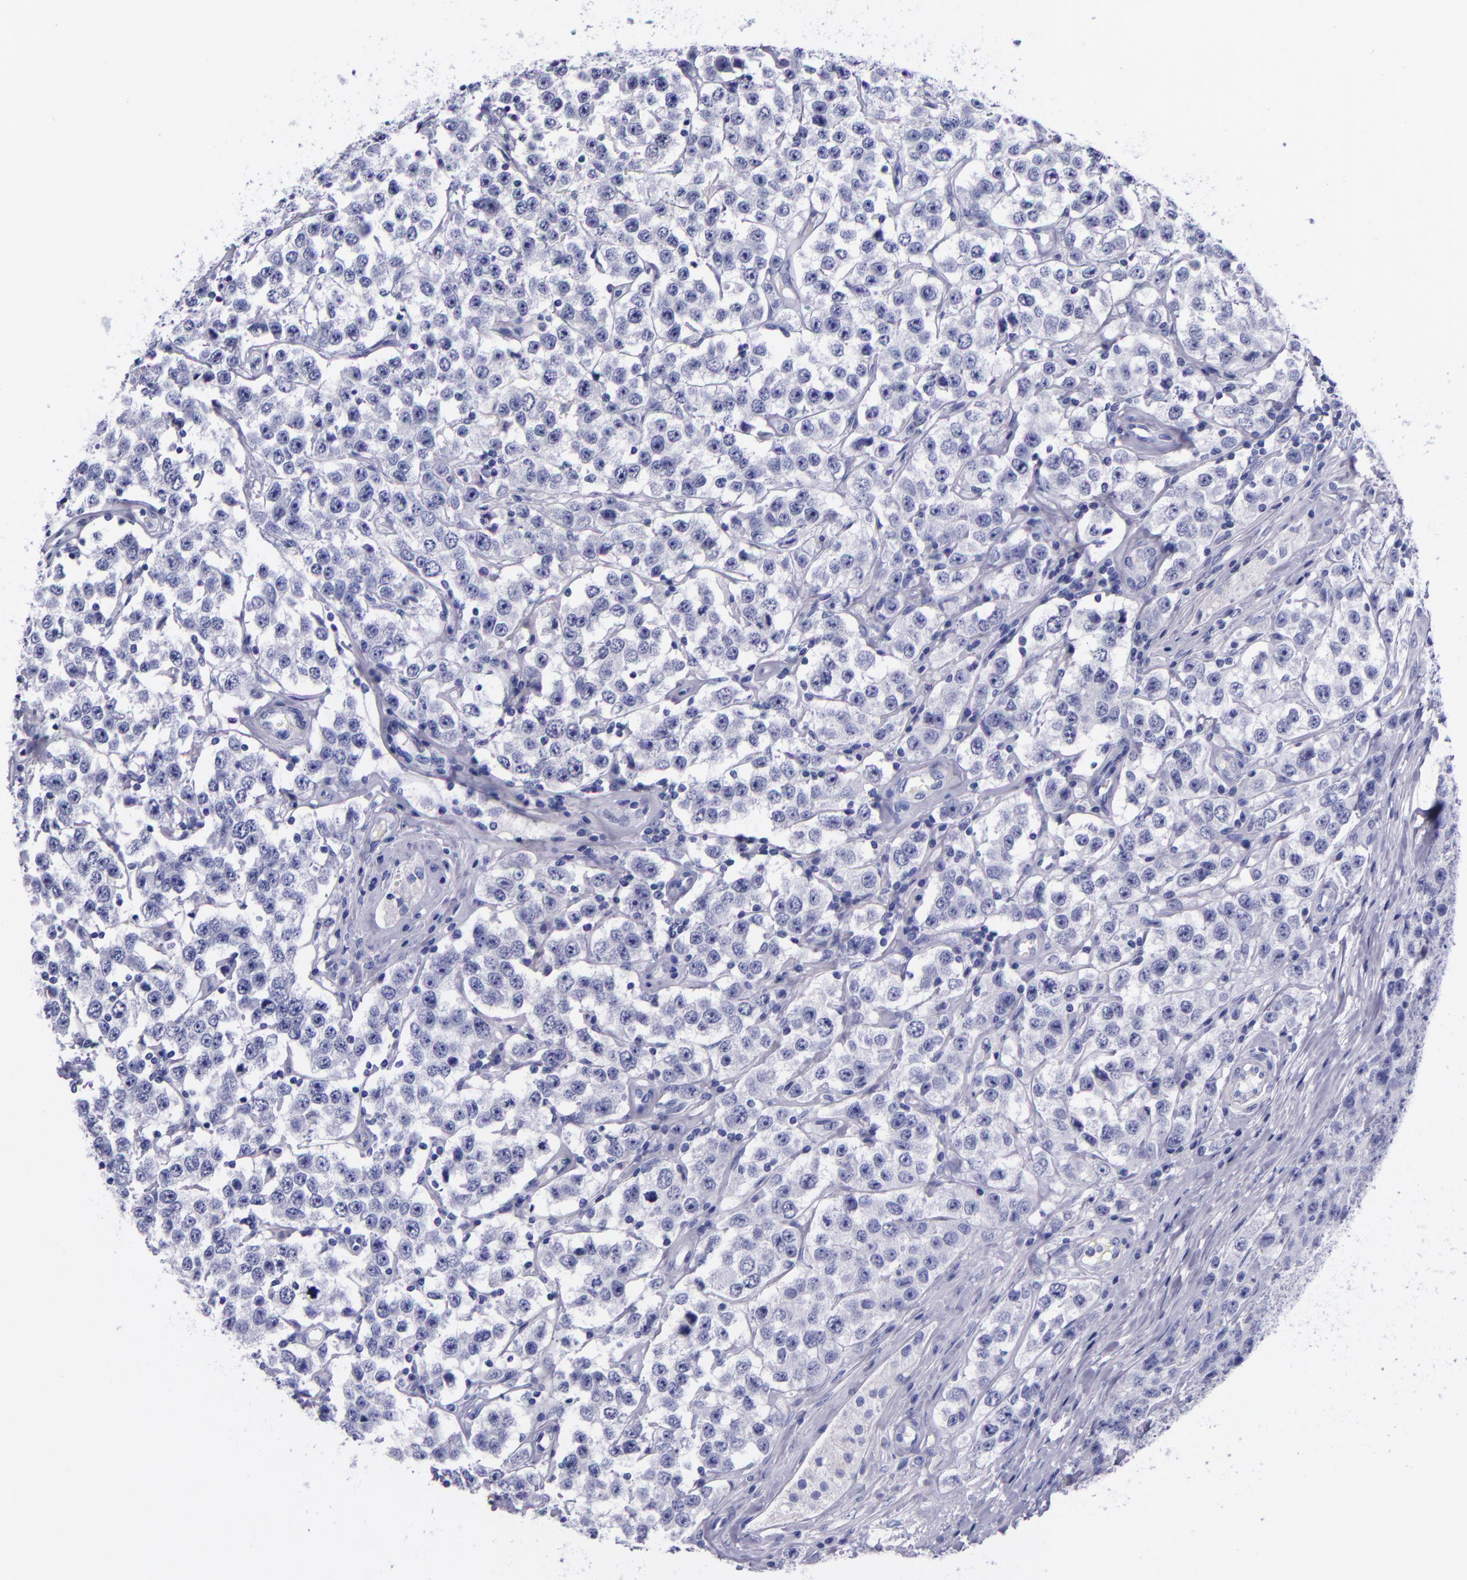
{"staining": {"intensity": "negative", "quantity": "none", "location": "none"}, "tissue": "testis cancer", "cell_type": "Tumor cells", "image_type": "cancer", "snomed": [{"axis": "morphology", "description": "Seminoma, NOS"}, {"axis": "topography", "description": "Testis"}], "caption": "IHC histopathology image of neoplastic tissue: testis seminoma stained with DAB exhibits no significant protein positivity in tumor cells.", "gene": "SV2A", "patient": {"sex": "male", "age": 52}}